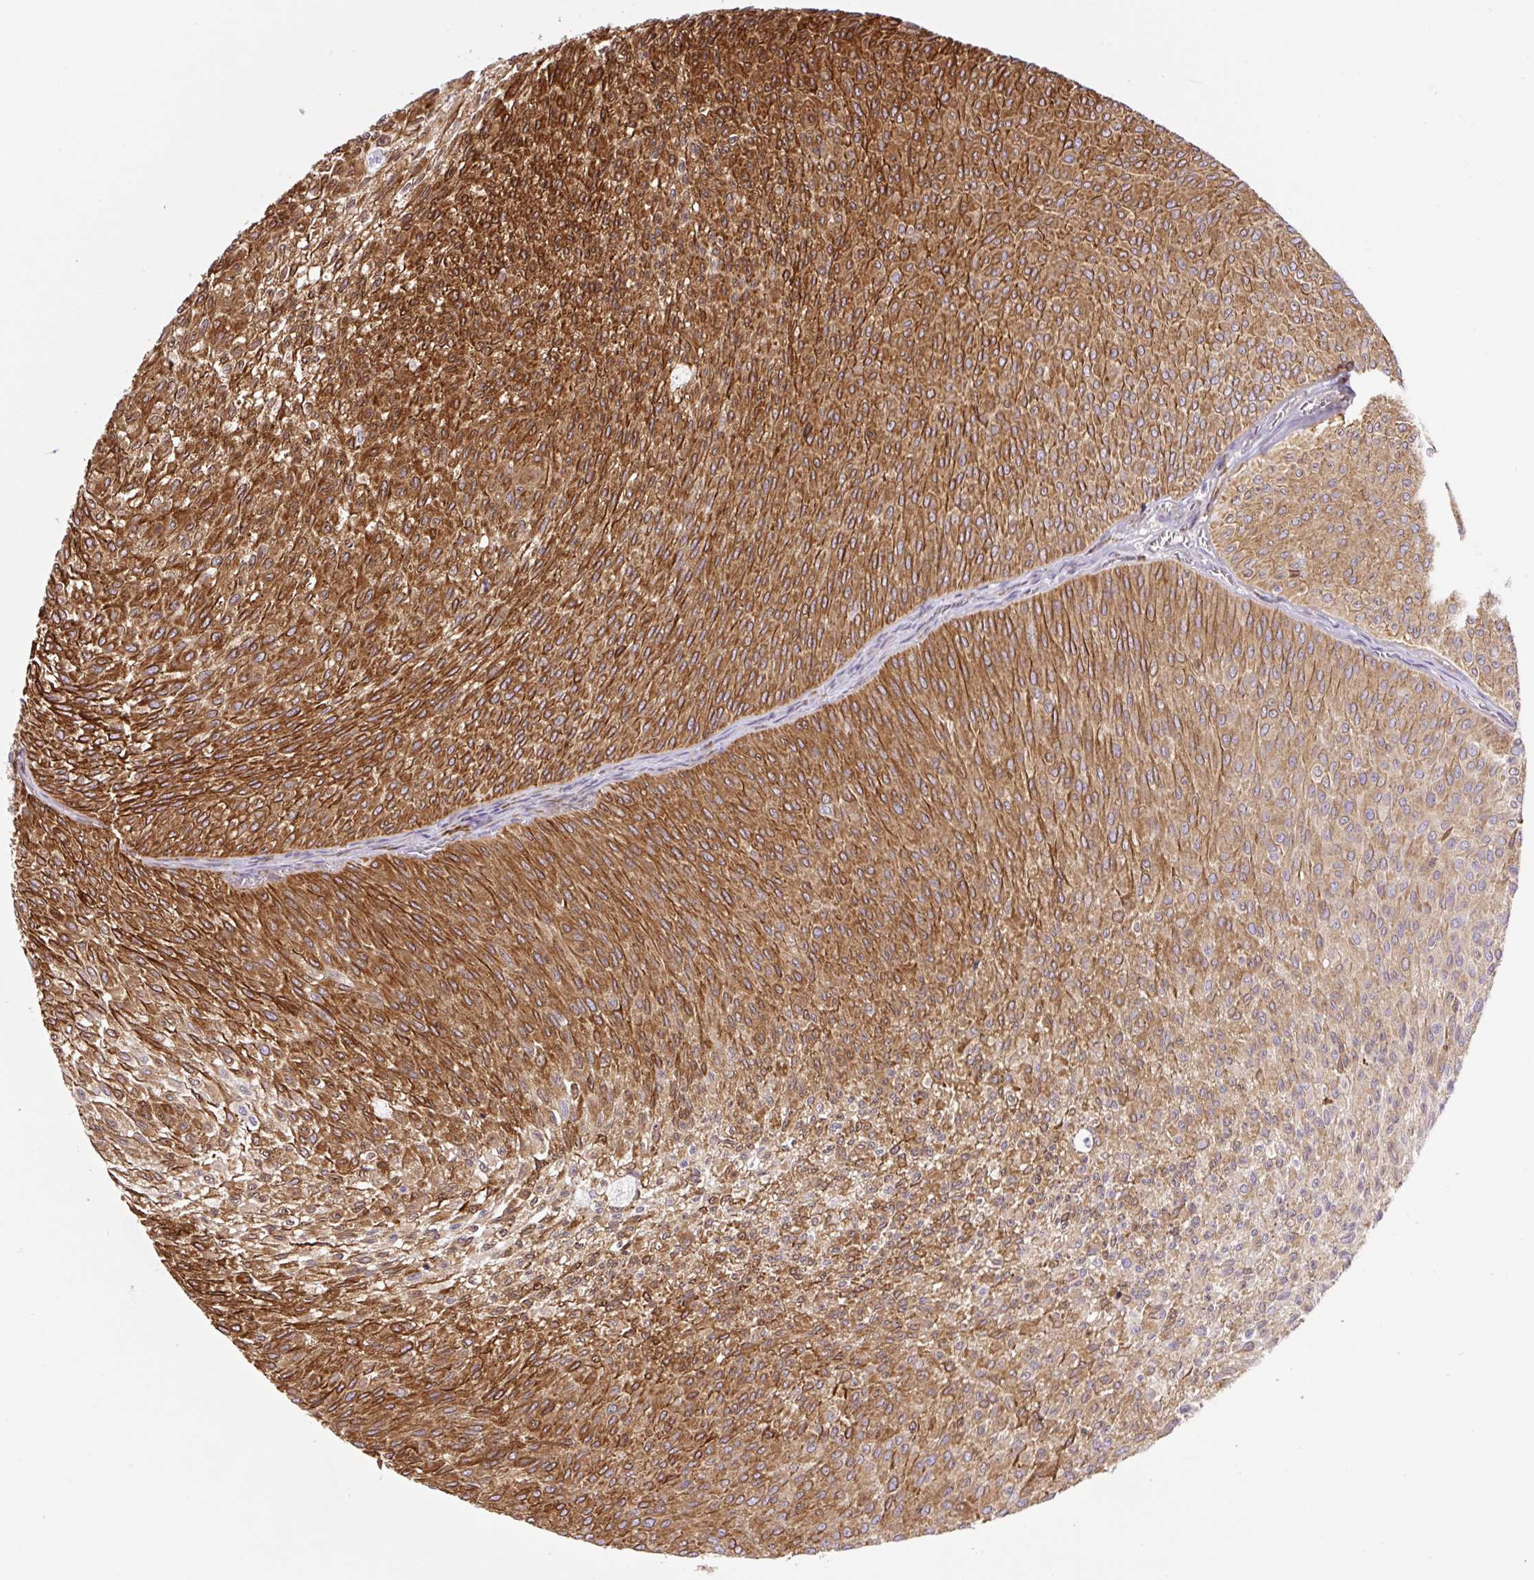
{"staining": {"intensity": "strong", "quantity": ">75%", "location": "cytoplasmic/membranous"}, "tissue": "urothelial cancer", "cell_type": "Tumor cells", "image_type": "cancer", "snomed": [{"axis": "morphology", "description": "Urothelial carcinoma, Low grade"}, {"axis": "topography", "description": "Urinary bladder"}], "caption": "Low-grade urothelial carcinoma was stained to show a protein in brown. There is high levels of strong cytoplasmic/membranous staining in about >75% of tumor cells.", "gene": "RAB30", "patient": {"sex": "male", "age": 91}}